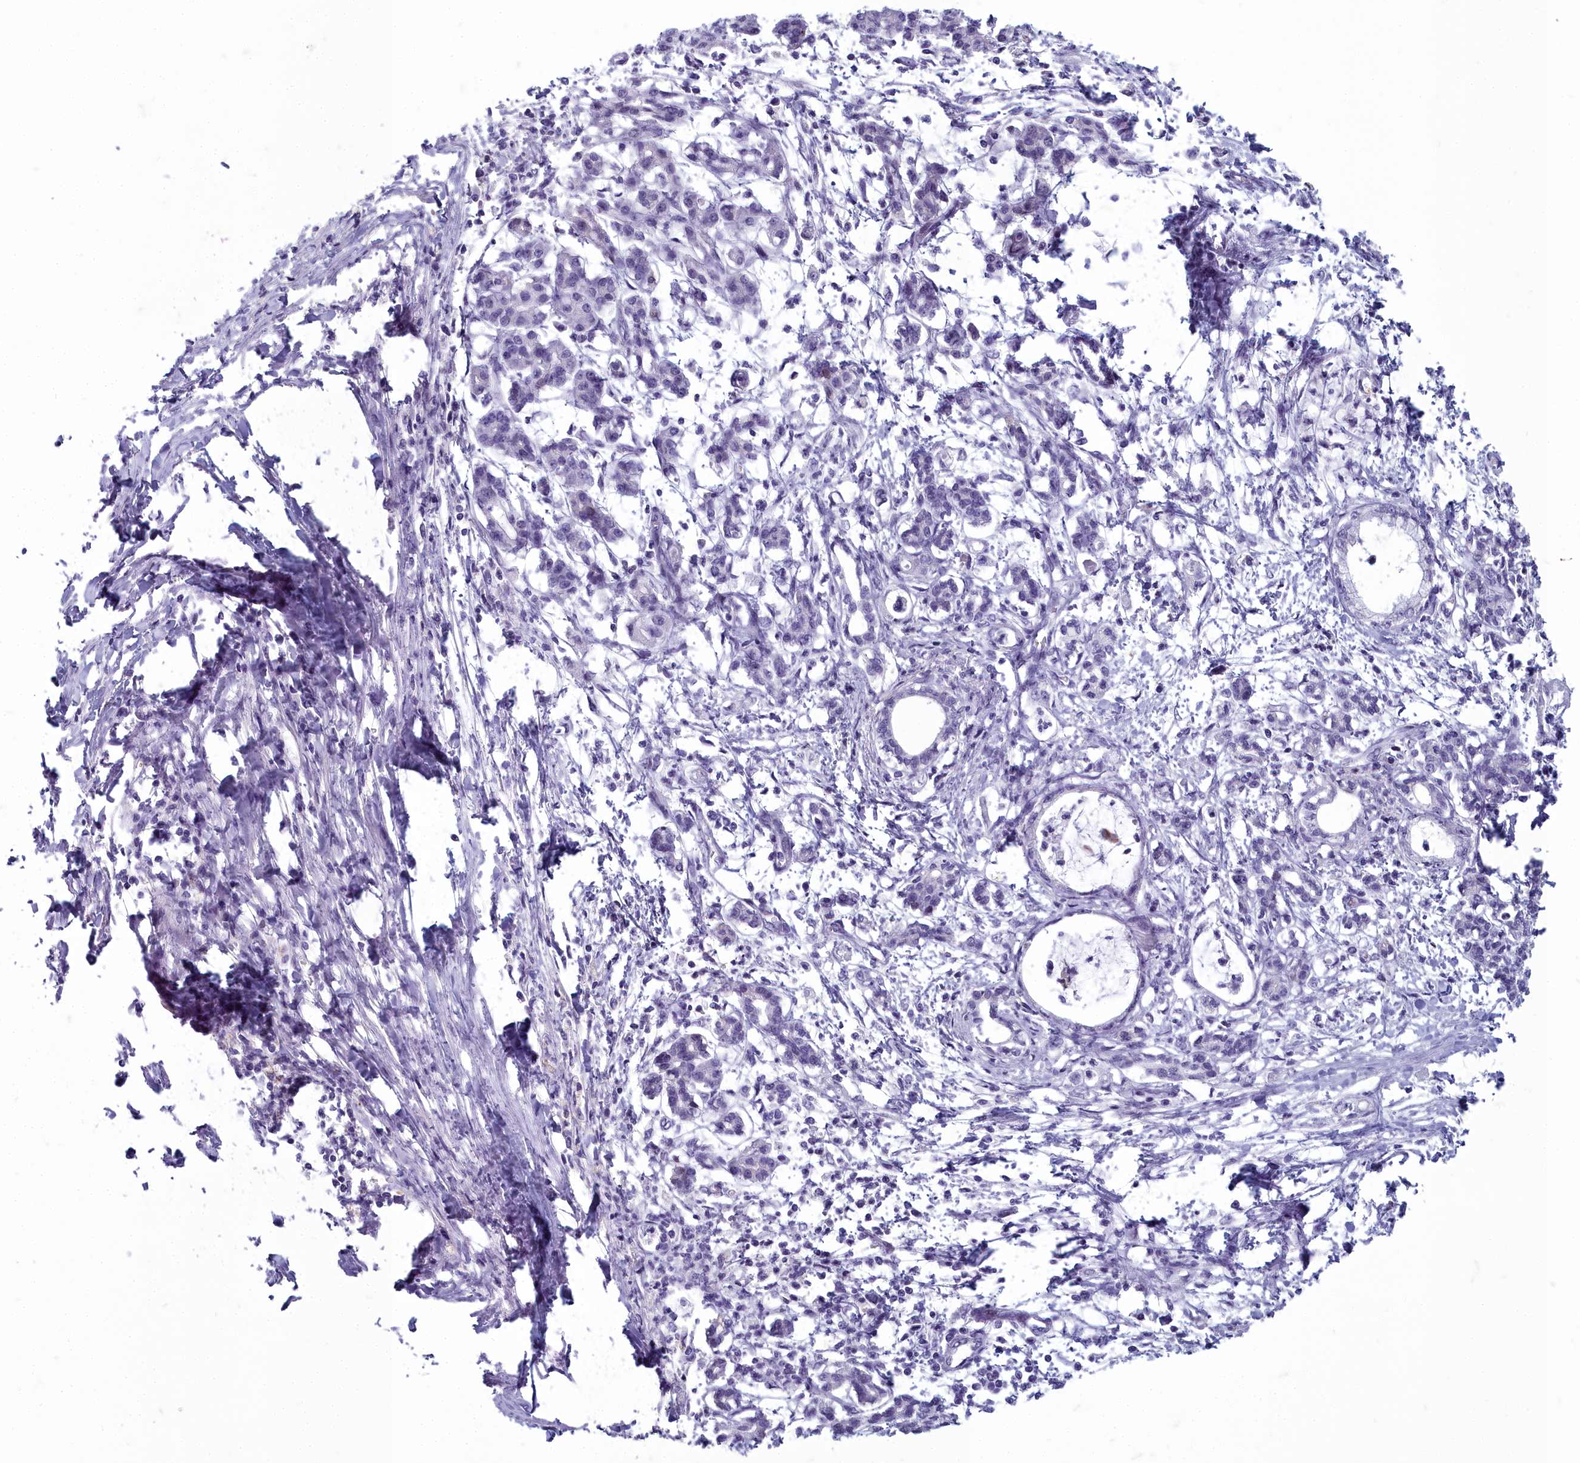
{"staining": {"intensity": "negative", "quantity": "none", "location": "none"}, "tissue": "pancreatic cancer", "cell_type": "Tumor cells", "image_type": "cancer", "snomed": [{"axis": "morphology", "description": "Adenocarcinoma, NOS"}, {"axis": "topography", "description": "Pancreas"}], "caption": "High power microscopy photomicrograph of an IHC photomicrograph of adenocarcinoma (pancreatic), revealing no significant staining in tumor cells. (Immunohistochemistry (ihc), brightfield microscopy, high magnification).", "gene": "INSYN2A", "patient": {"sex": "female", "age": 55}}